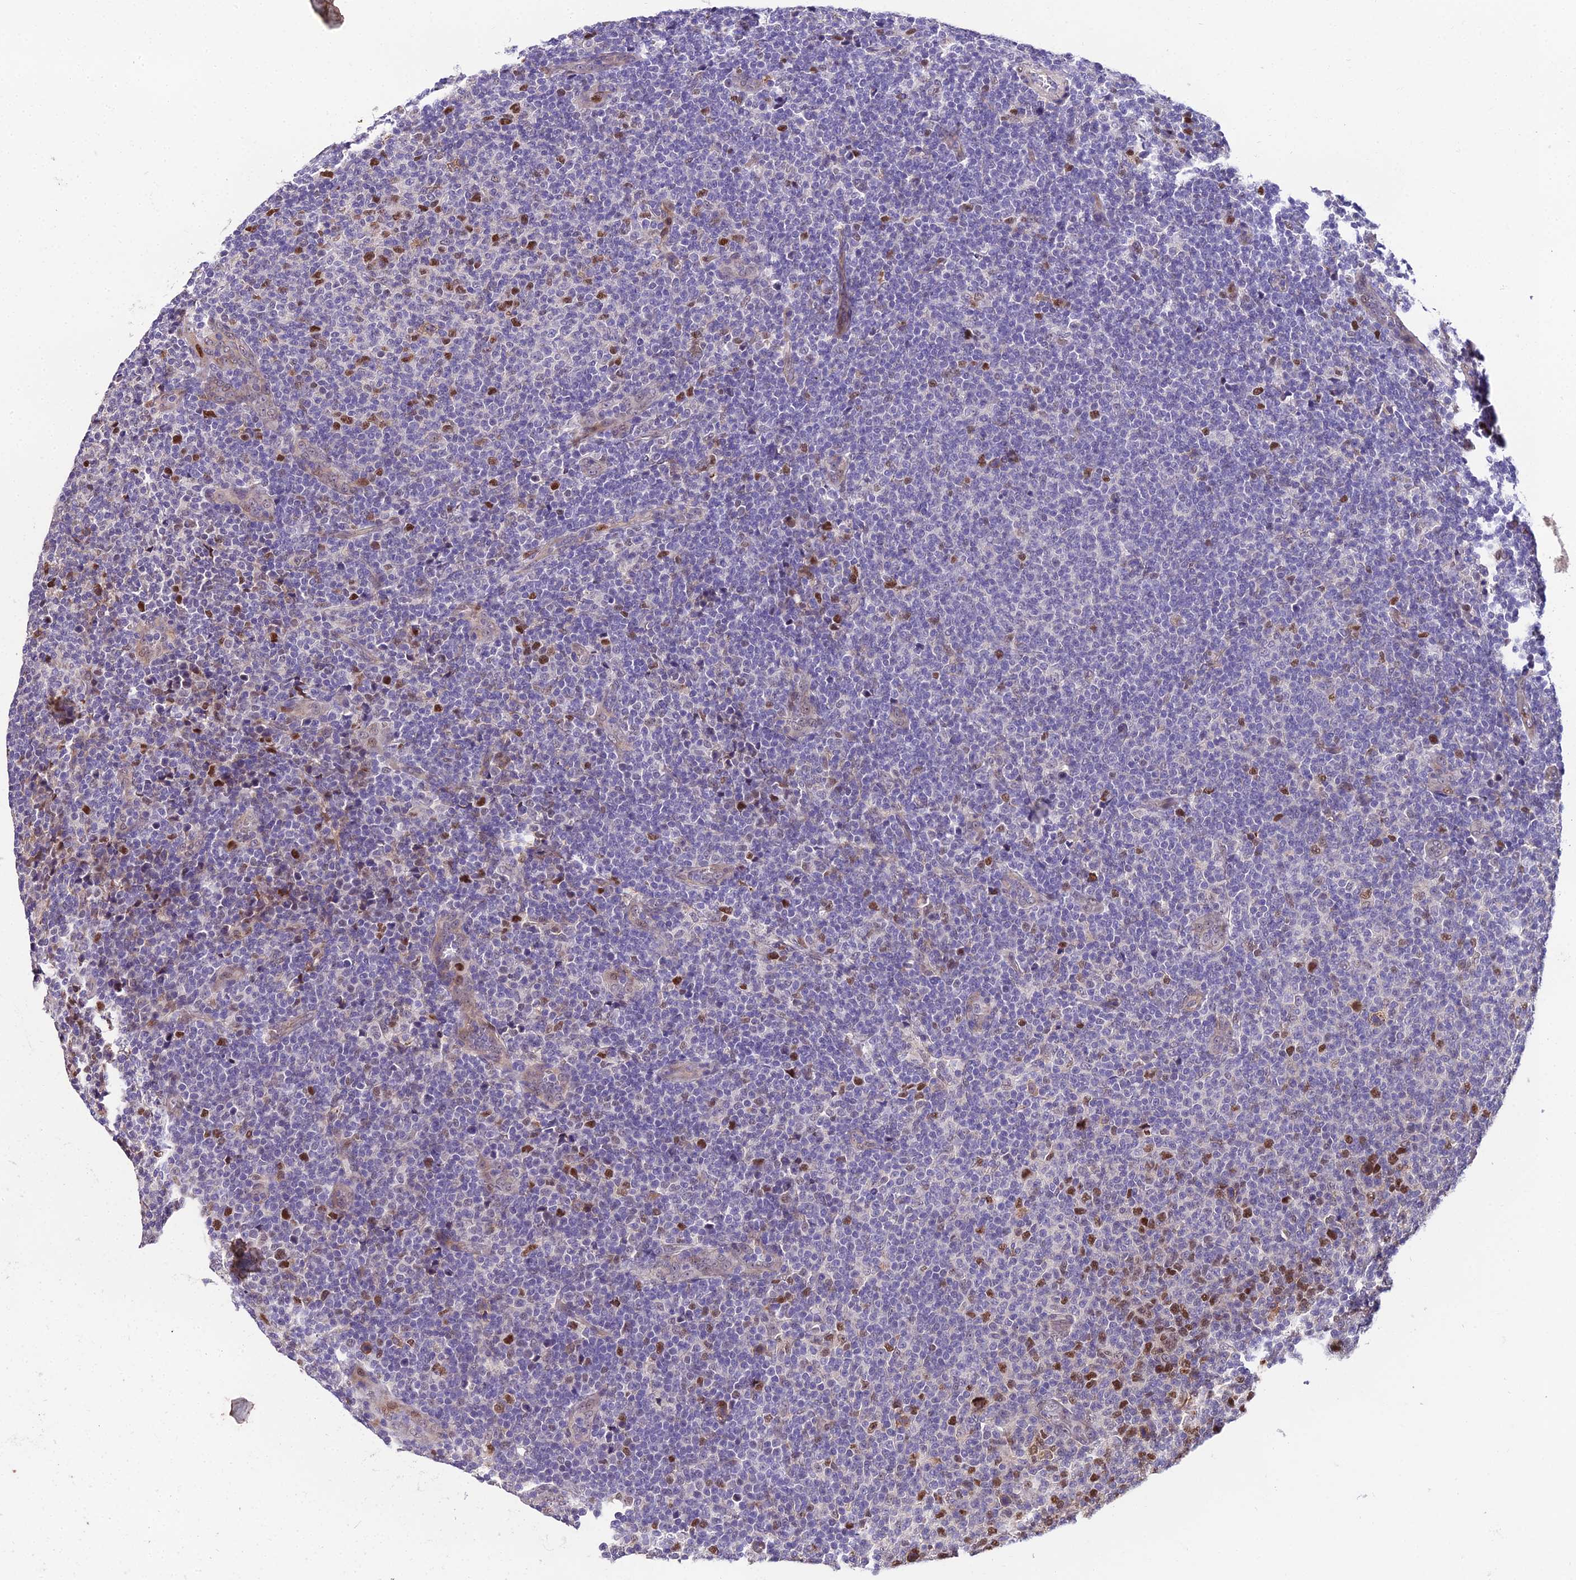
{"staining": {"intensity": "moderate", "quantity": "<25%", "location": "nuclear"}, "tissue": "lymphoma", "cell_type": "Tumor cells", "image_type": "cancer", "snomed": [{"axis": "morphology", "description": "Malignant lymphoma, non-Hodgkin's type, Low grade"}, {"axis": "topography", "description": "Lymph node"}], "caption": "IHC of malignant lymphoma, non-Hodgkin's type (low-grade) reveals low levels of moderate nuclear positivity in approximately <25% of tumor cells.", "gene": "TRIML2", "patient": {"sex": "male", "age": 66}}